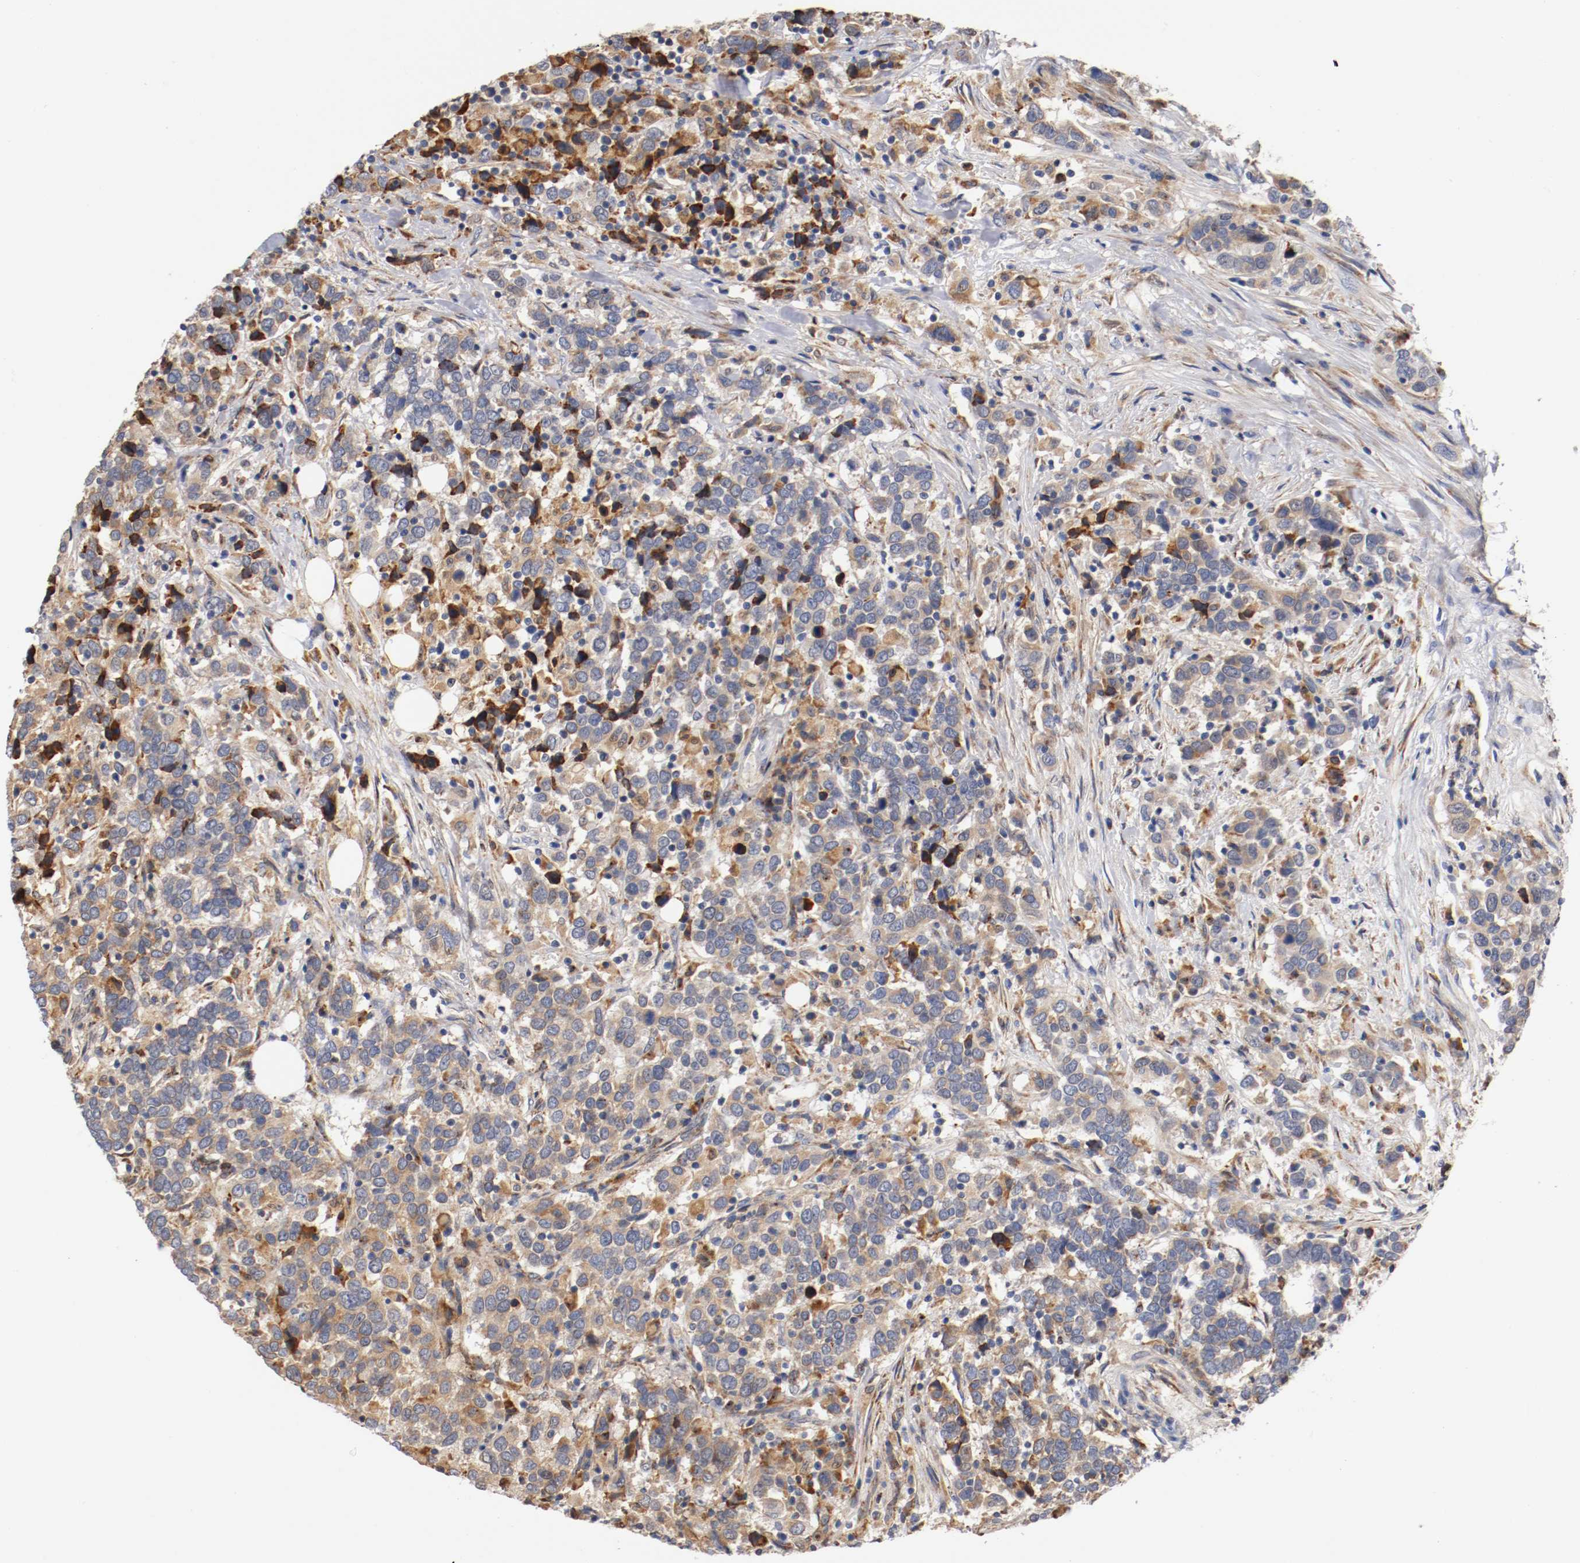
{"staining": {"intensity": "weak", "quantity": ">75%", "location": "cytoplasmic/membranous"}, "tissue": "urothelial cancer", "cell_type": "Tumor cells", "image_type": "cancer", "snomed": [{"axis": "morphology", "description": "Urothelial carcinoma, High grade"}, {"axis": "topography", "description": "Urinary bladder"}], "caption": "Immunohistochemical staining of human urothelial cancer exhibits low levels of weak cytoplasmic/membranous protein staining in about >75% of tumor cells.", "gene": "TNFSF13", "patient": {"sex": "male", "age": 61}}